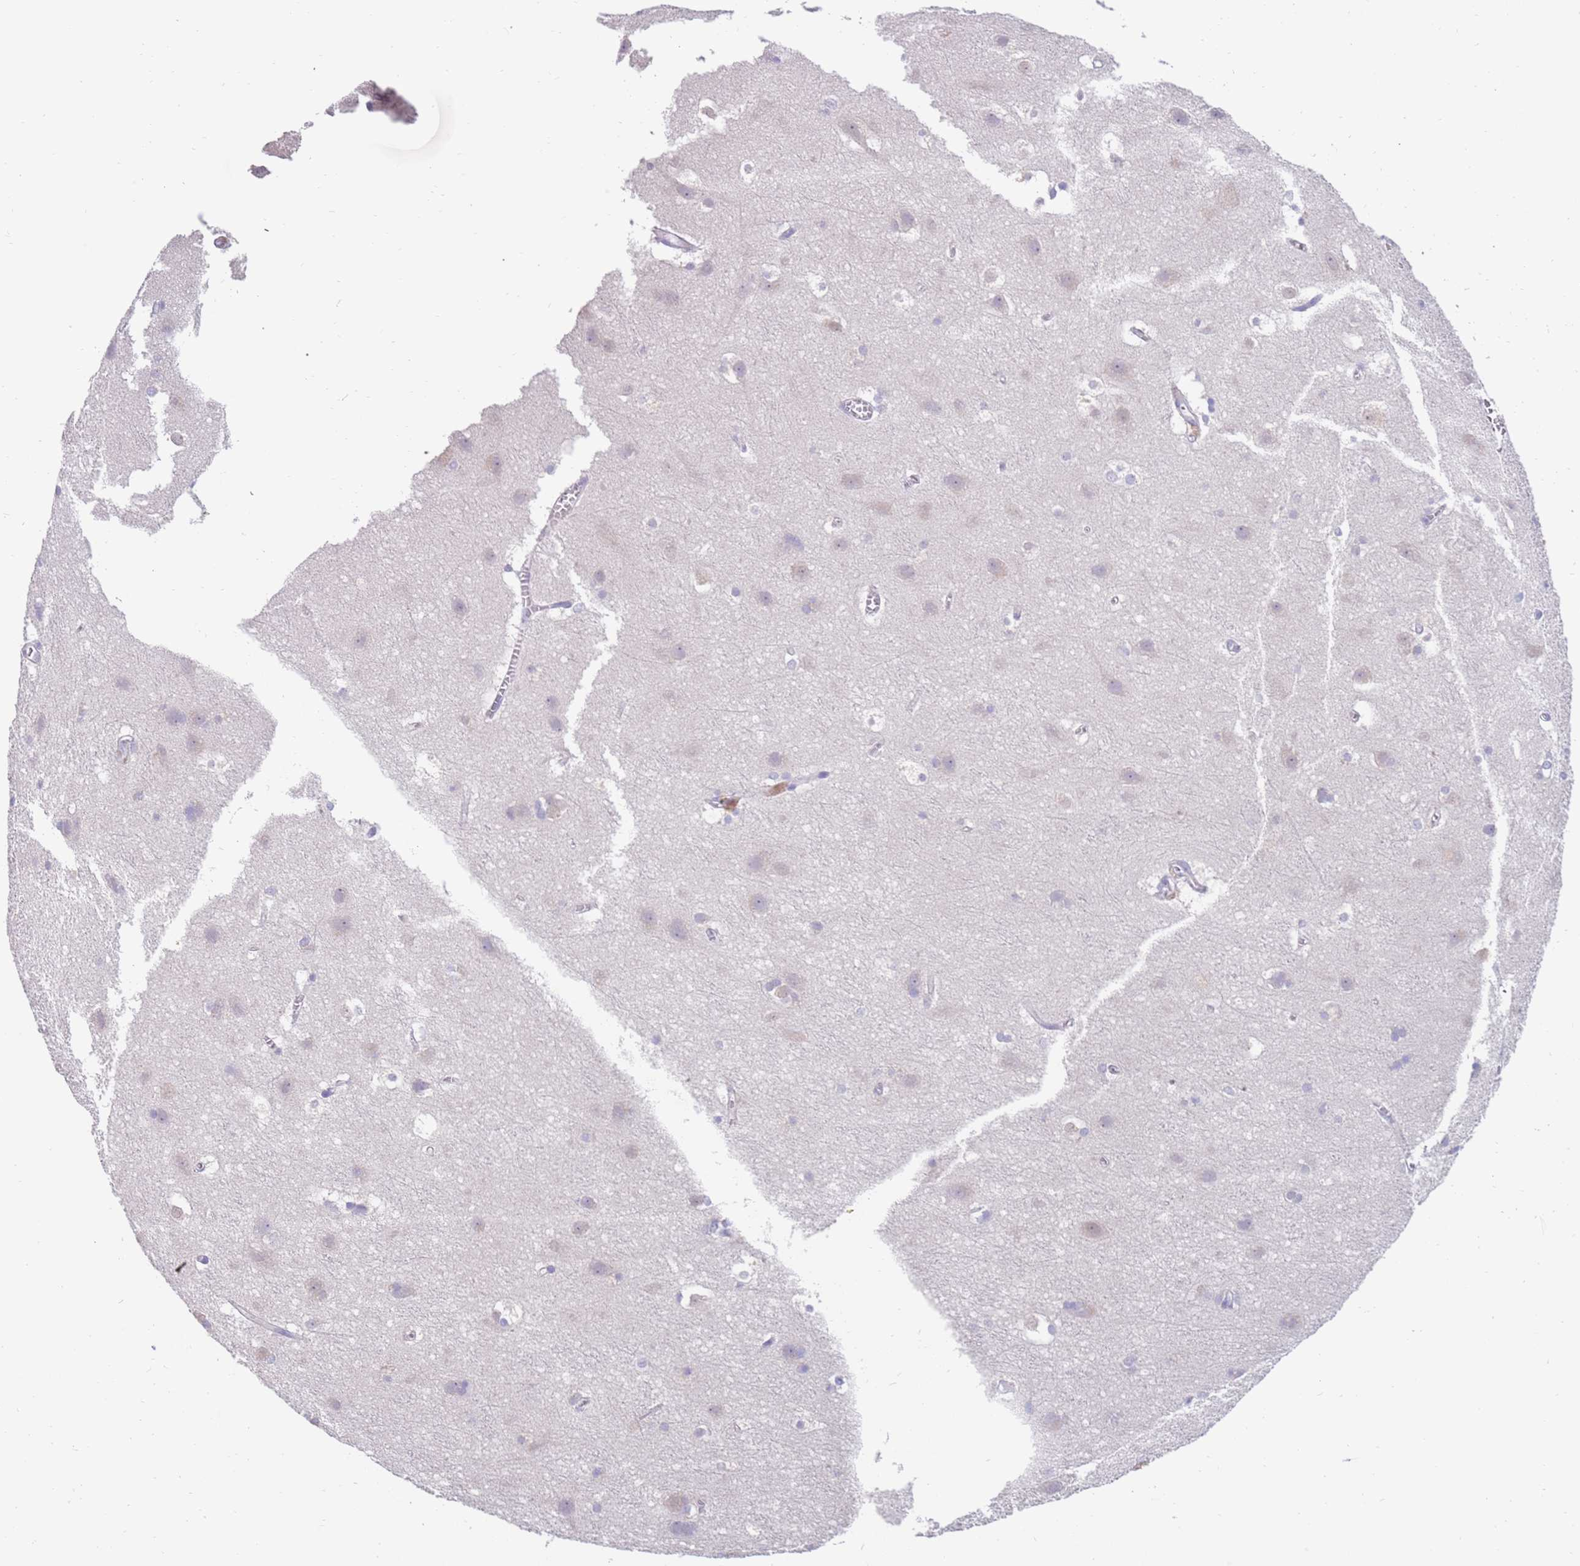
{"staining": {"intensity": "negative", "quantity": "none", "location": "none"}, "tissue": "cerebral cortex", "cell_type": "Endothelial cells", "image_type": "normal", "snomed": [{"axis": "morphology", "description": "Normal tissue, NOS"}, {"axis": "topography", "description": "Cerebral cortex"}], "caption": "Immunohistochemical staining of benign cerebral cortex displays no significant expression in endothelial cells. (DAB (3,3'-diaminobenzidine) immunohistochemistry with hematoxylin counter stain).", "gene": "ZNF746", "patient": {"sex": "male", "age": 54}}